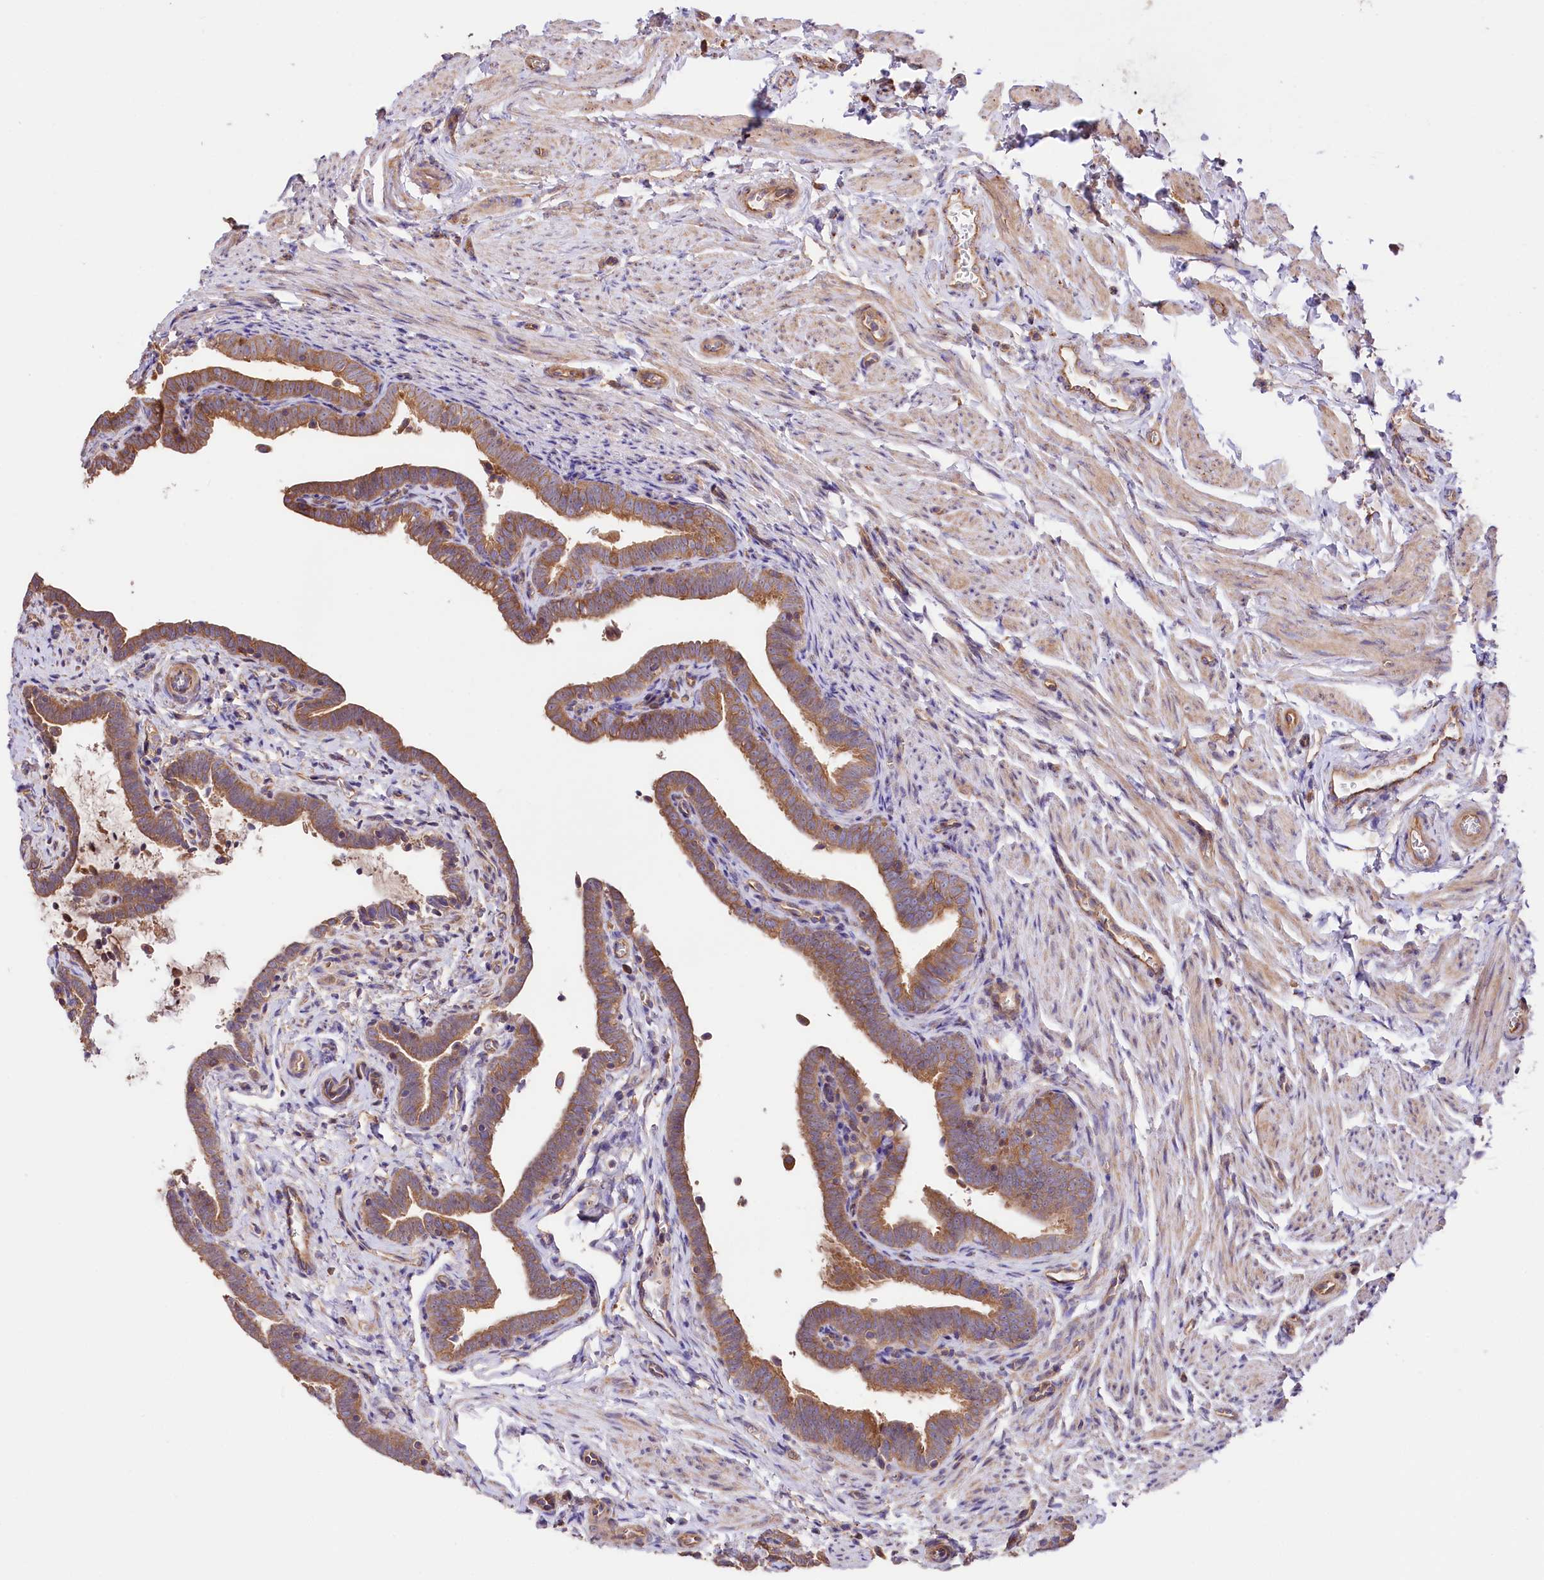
{"staining": {"intensity": "moderate", "quantity": ">75%", "location": "cytoplasmic/membranous"}, "tissue": "fallopian tube", "cell_type": "Glandular cells", "image_type": "normal", "snomed": [{"axis": "morphology", "description": "Normal tissue, NOS"}, {"axis": "topography", "description": "Fallopian tube"}], "caption": "Immunohistochemistry staining of unremarkable fallopian tube, which demonstrates medium levels of moderate cytoplasmic/membranous positivity in about >75% of glandular cells indicating moderate cytoplasmic/membranous protein staining. The staining was performed using DAB (brown) for protein detection and nuclei were counterstained in hematoxylin (blue).", "gene": "CEP295", "patient": {"sex": "female", "age": 36}}